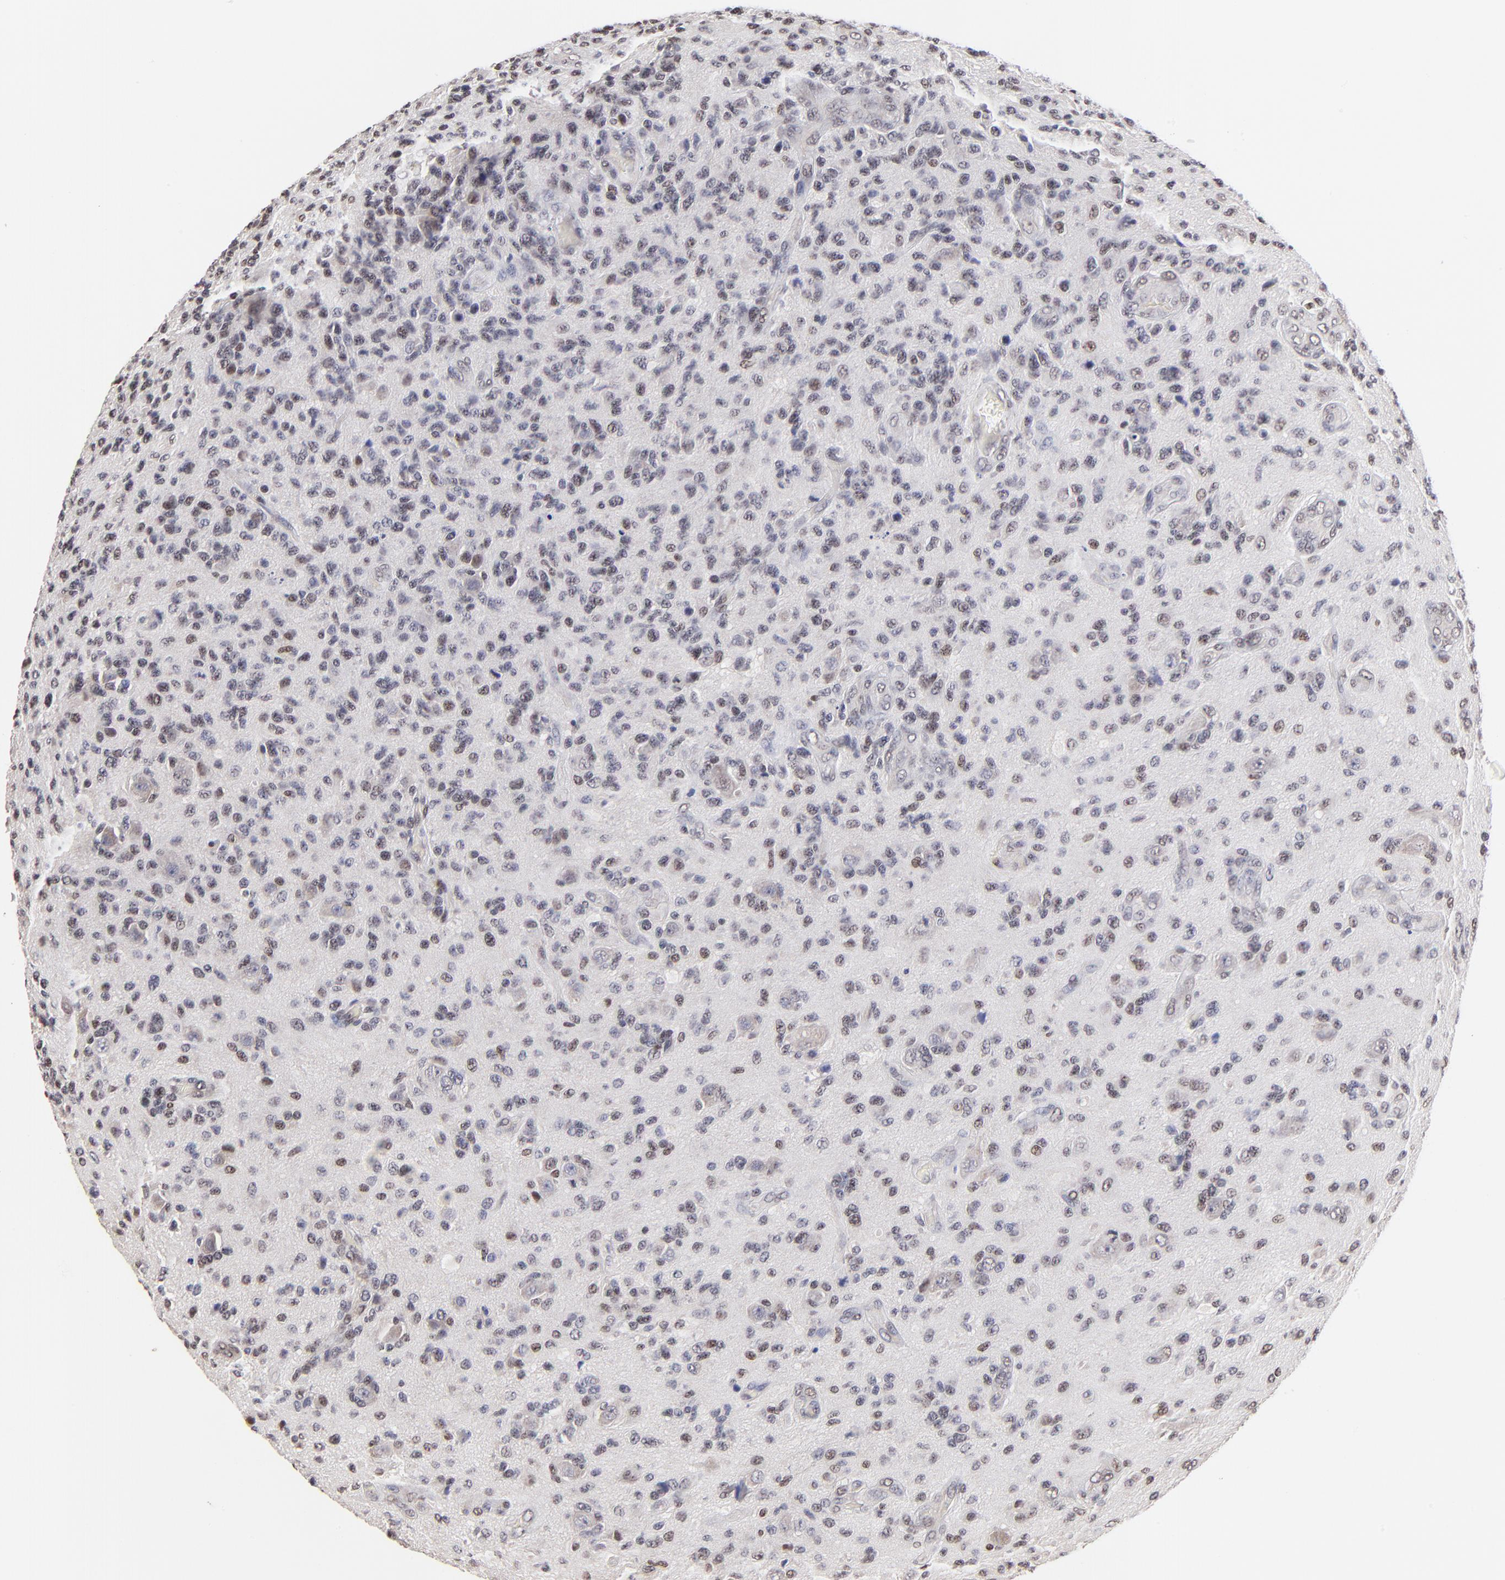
{"staining": {"intensity": "weak", "quantity": "25%-75%", "location": "nuclear"}, "tissue": "glioma", "cell_type": "Tumor cells", "image_type": "cancer", "snomed": [{"axis": "morphology", "description": "Glioma, malignant, High grade"}, {"axis": "topography", "description": "Brain"}], "caption": "Immunohistochemical staining of human high-grade glioma (malignant) reveals weak nuclear protein staining in about 25%-75% of tumor cells.", "gene": "DSN1", "patient": {"sex": "male", "age": 36}}